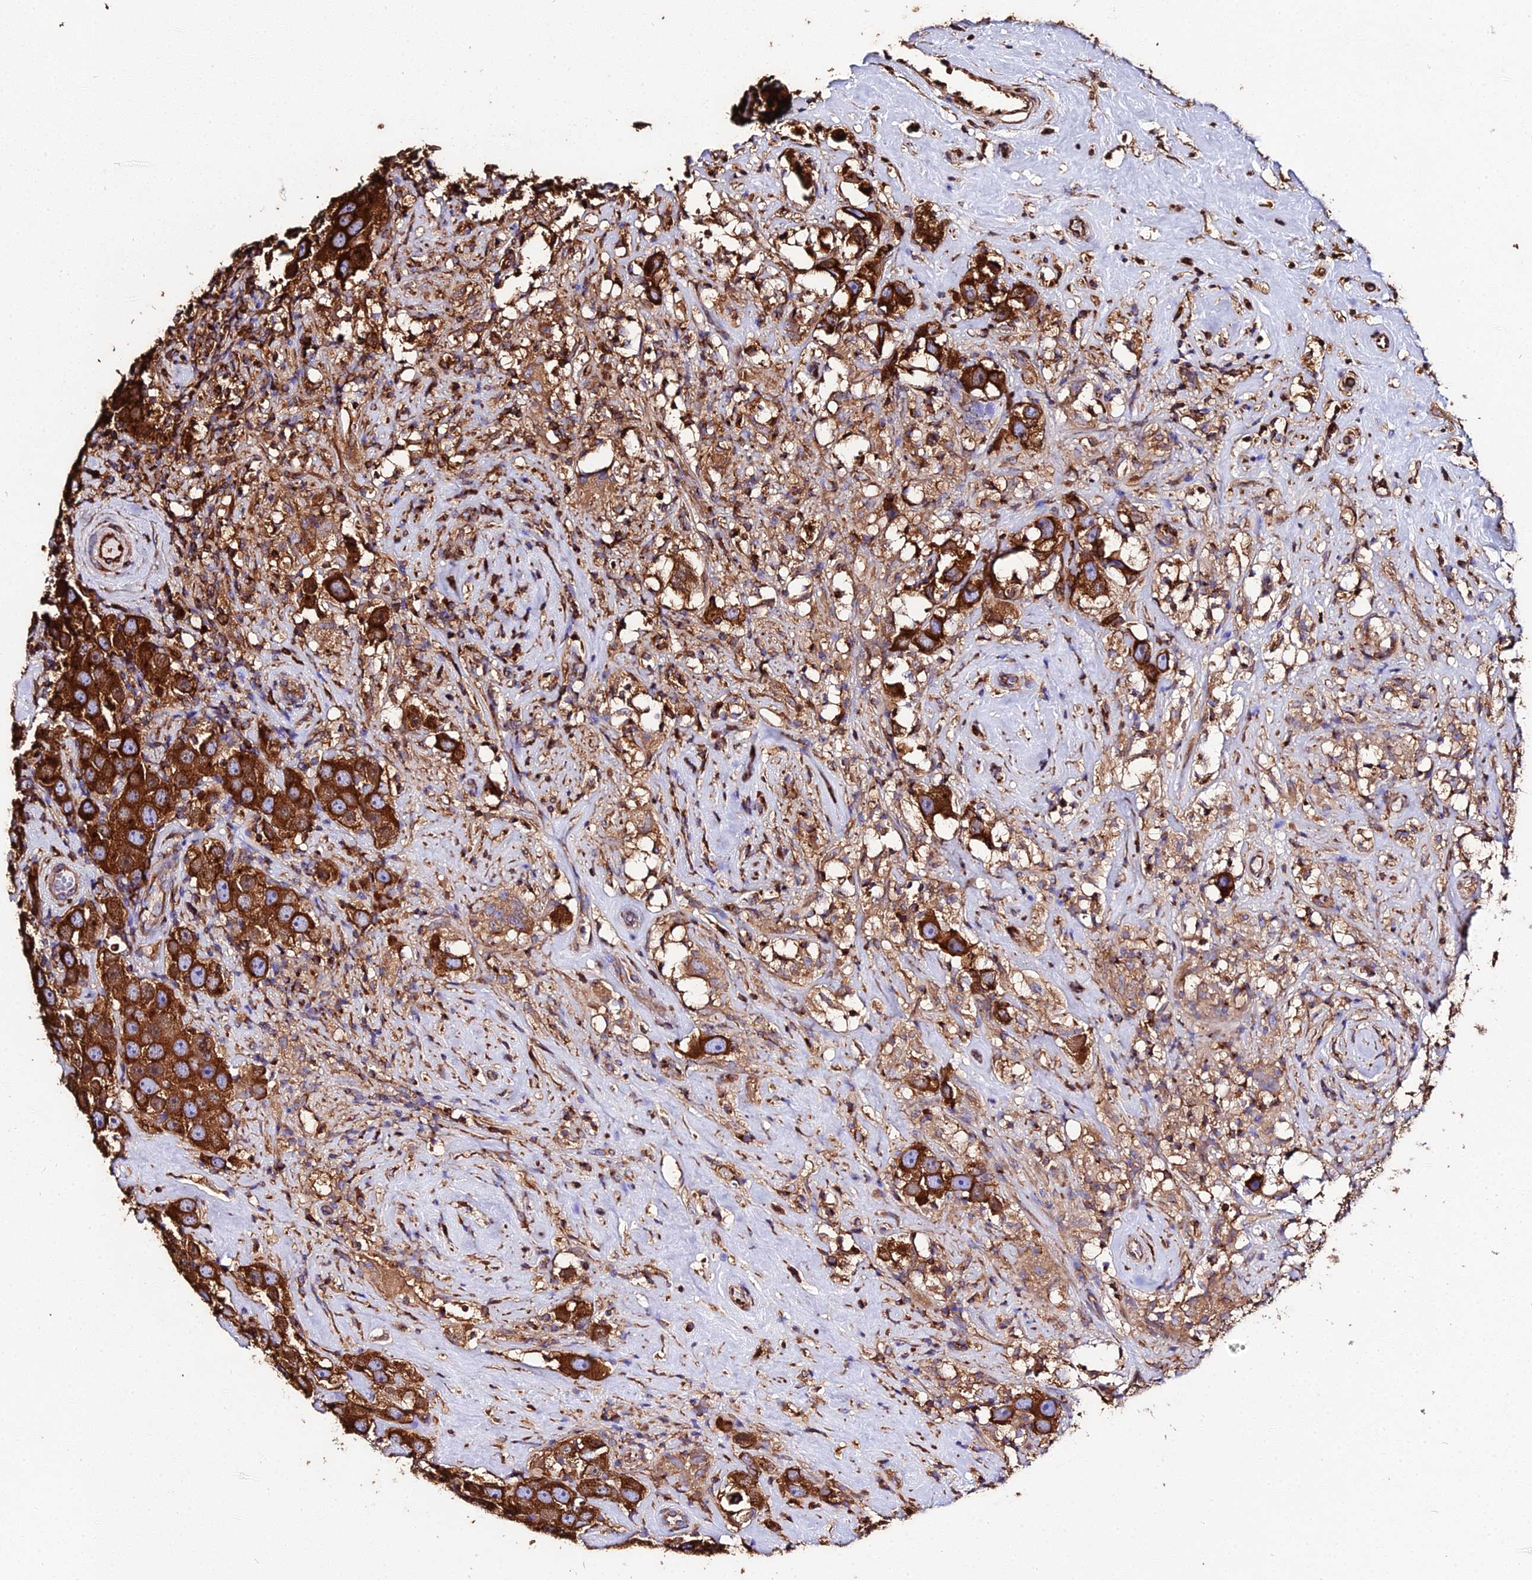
{"staining": {"intensity": "strong", "quantity": ">75%", "location": "cytoplasmic/membranous"}, "tissue": "testis cancer", "cell_type": "Tumor cells", "image_type": "cancer", "snomed": [{"axis": "morphology", "description": "Seminoma, NOS"}, {"axis": "topography", "description": "Testis"}], "caption": "Testis seminoma tissue exhibits strong cytoplasmic/membranous expression in about >75% of tumor cells, visualized by immunohistochemistry. (Stains: DAB (3,3'-diaminobenzidine) in brown, nuclei in blue, Microscopy: brightfield microscopy at high magnification).", "gene": "TUBA3D", "patient": {"sex": "male", "age": 49}}